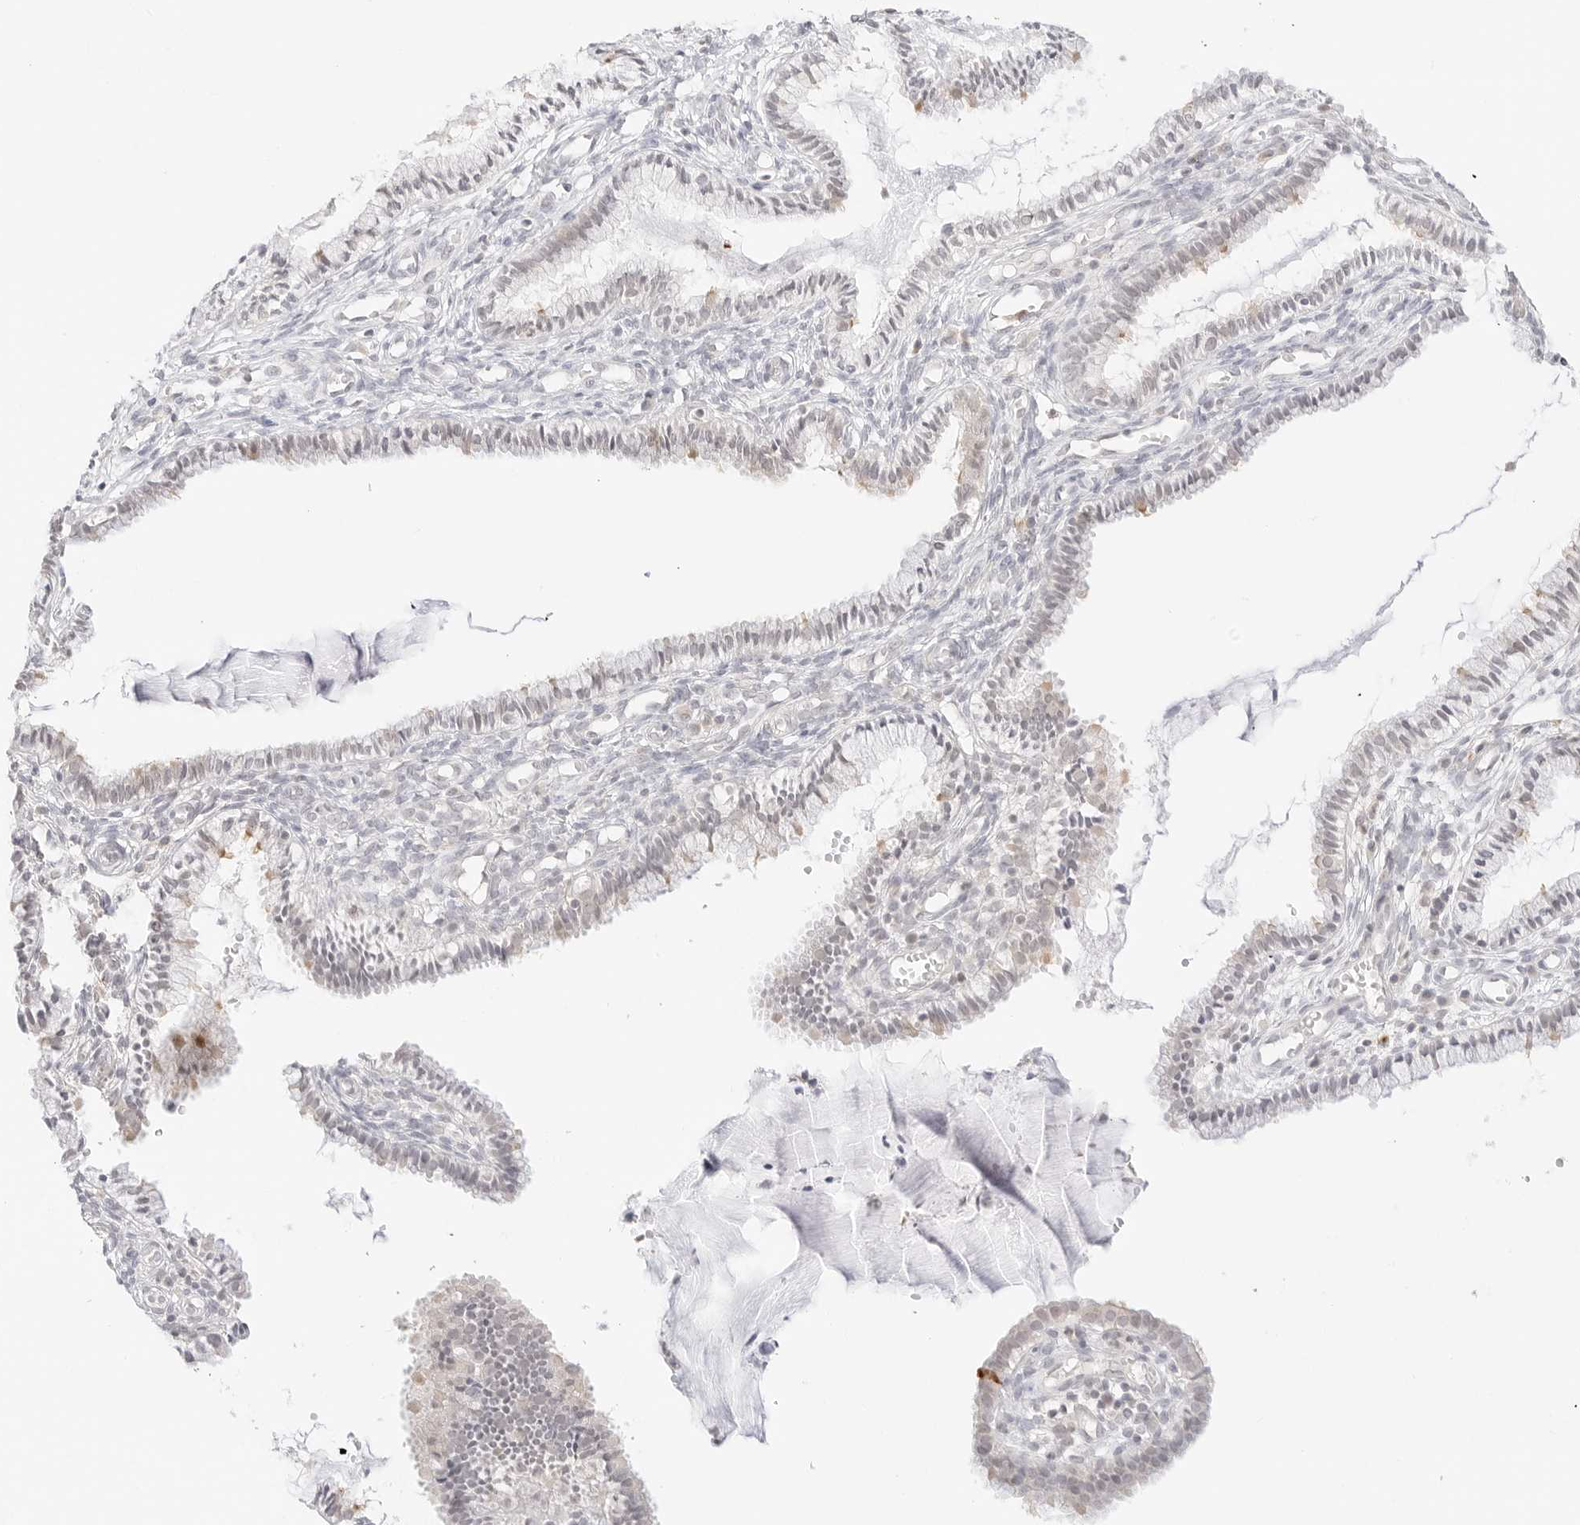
{"staining": {"intensity": "weak", "quantity": "<25%", "location": "cytoplasmic/membranous"}, "tissue": "cervix", "cell_type": "Glandular cells", "image_type": "normal", "snomed": [{"axis": "morphology", "description": "Normal tissue, NOS"}, {"axis": "topography", "description": "Cervix"}], "caption": "The photomicrograph shows no significant positivity in glandular cells of cervix. Brightfield microscopy of IHC stained with DAB (3,3'-diaminobenzidine) (brown) and hematoxylin (blue), captured at high magnification.", "gene": "GNAS", "patient": {"sex": "female", "age": 27}}